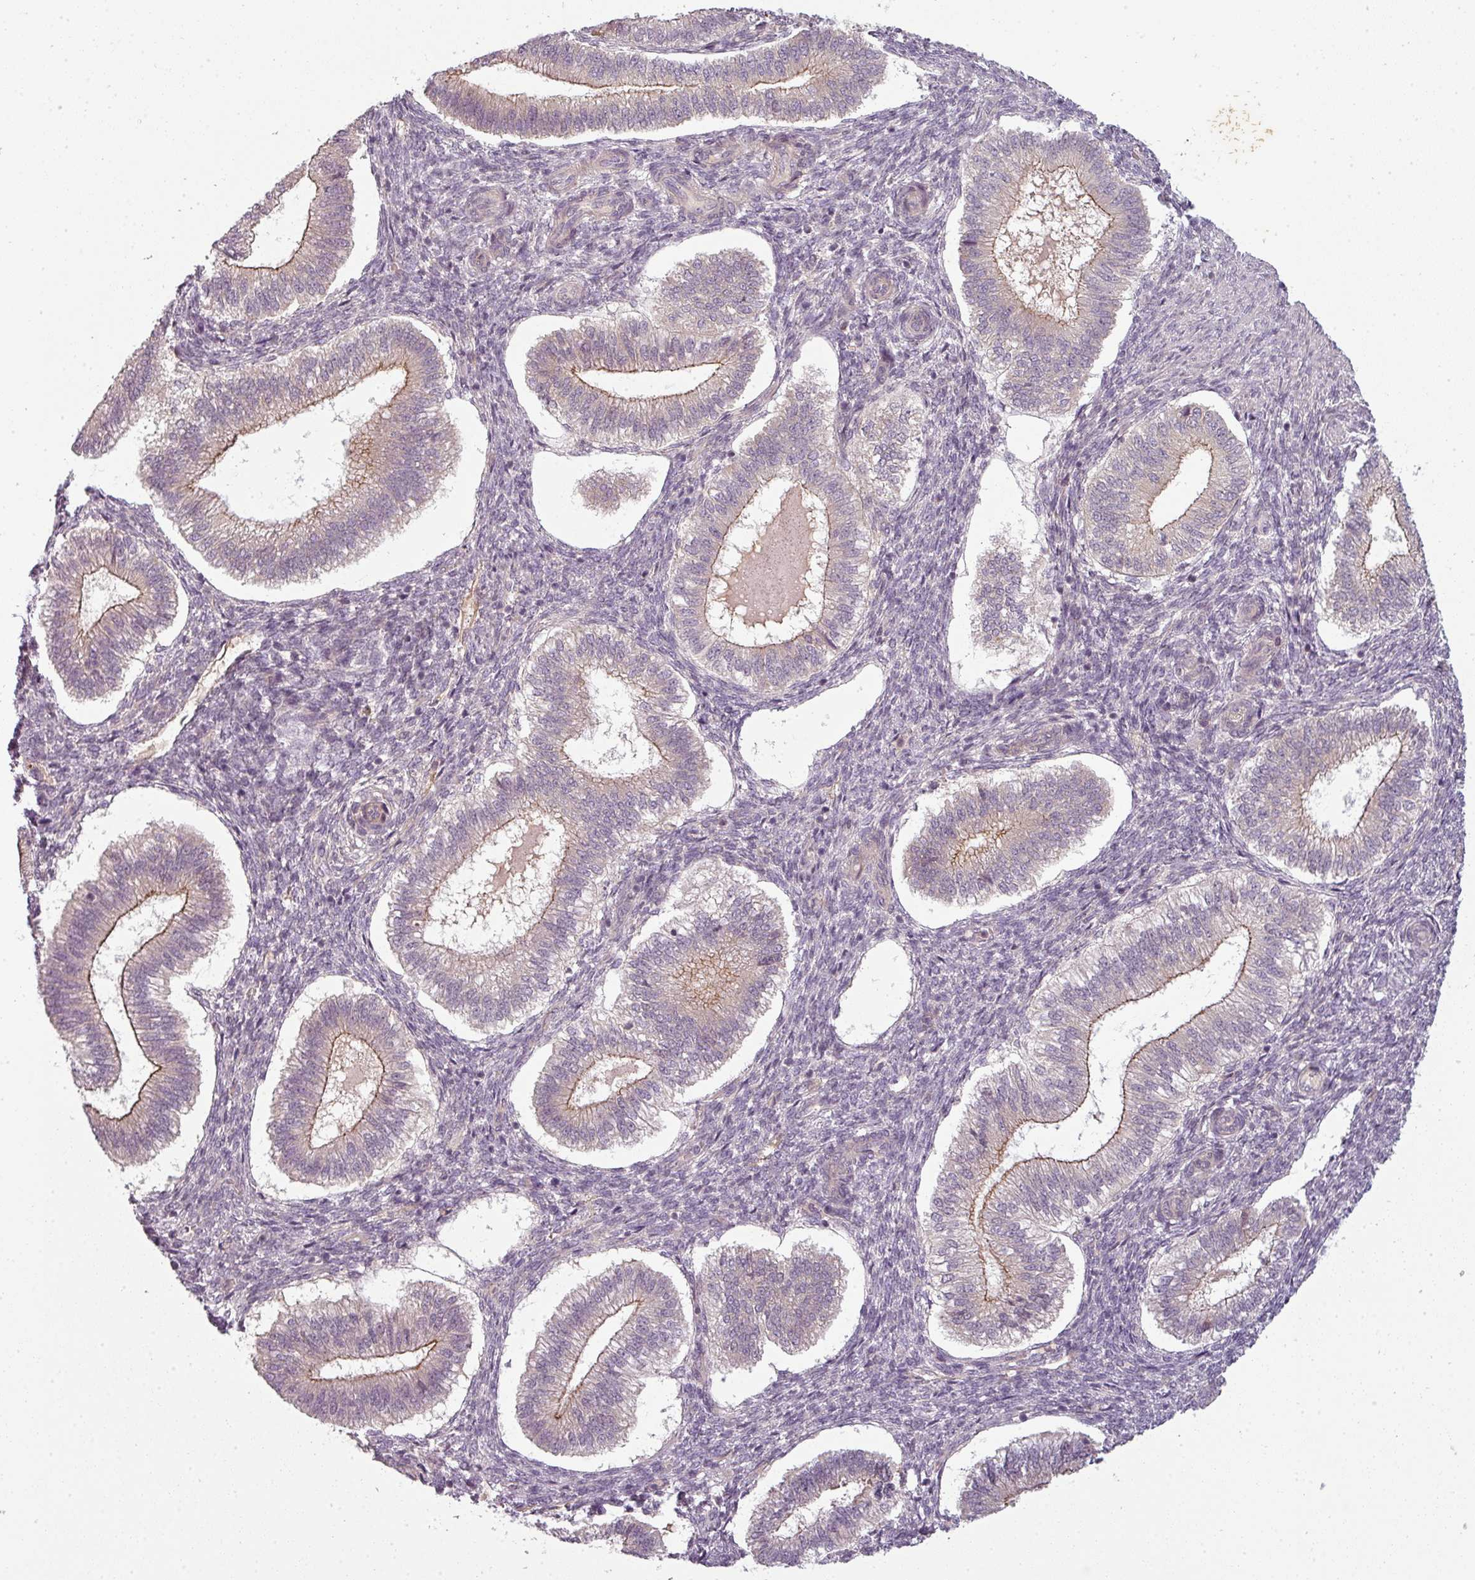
{"staining": {"intensity": "negative", "quantity": "none", "location": "none"}, "tissue": "endometrium", "cell_type": "Cells in endometrial stroma", "image_type": "normal", "snomed": [{"axis": "morphology", "description": "Normal tissue, NOS"}, {"axis": "topography", "description": "Endometrium"}], "caption": "This is a photomicrograph of IHC staining of normal endometrium, which shows no positivity in cells in endometrial stroma.", "gene": "SLC16A9", "patient": {"sex": "female", "age": 25}}